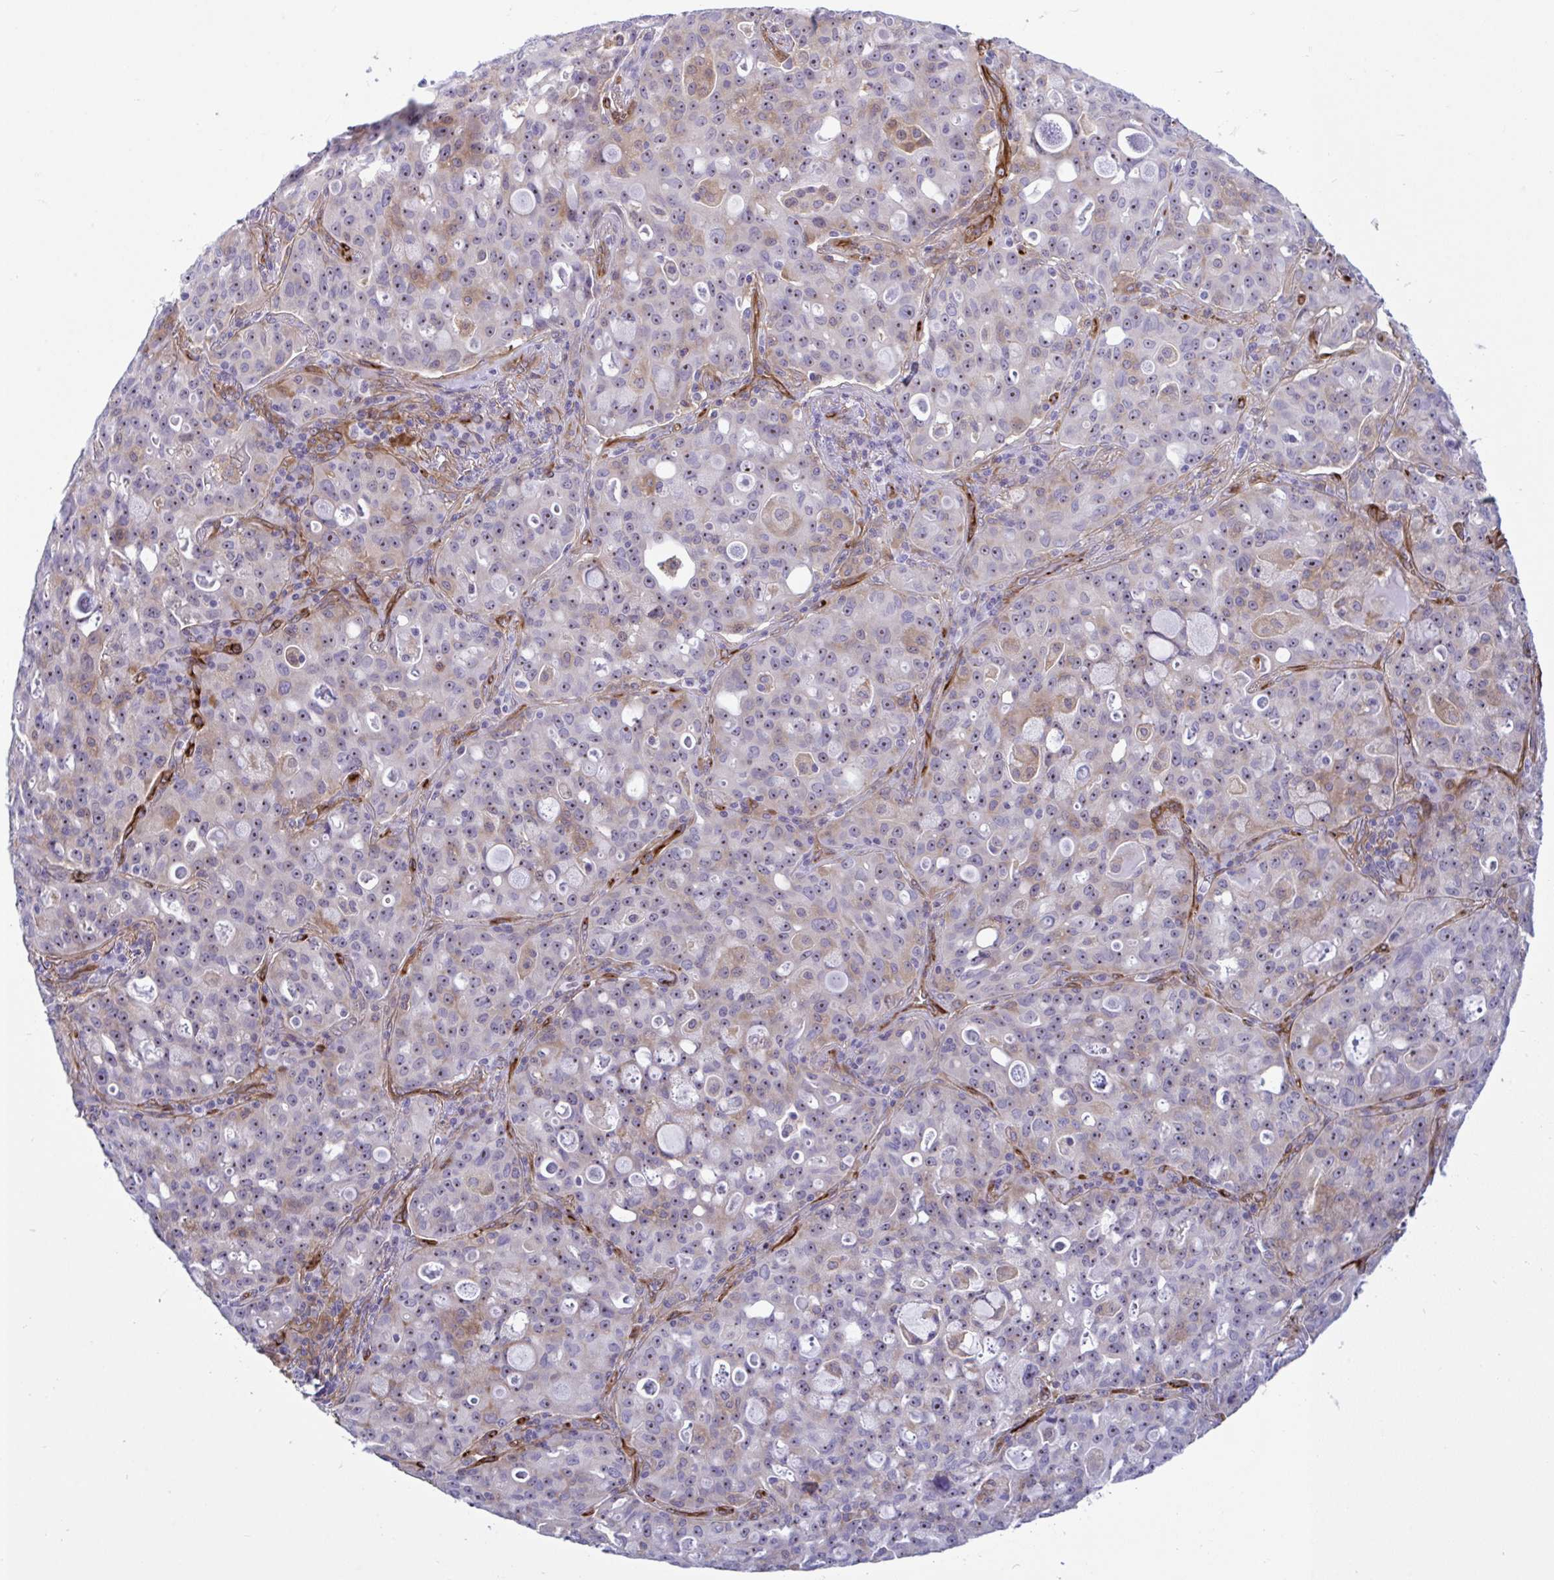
{"staining": {"intensity": "moderate", "quantity": ">75%", "location": "cytoplasmic/membranous,nuclear"}, "tissue": "lung cancer", "cell_type": "Tumor cells", "image_type": "cancer", "snomed": [{"axis": "morphology", "description": "Adenocarcinoma, NOS"}, {"axis": "topography", "description": "Lung"}], "caption": "This is a photomicrograph of immunohistochemistry staining of lung cancer (adenocarcinoma), which shows moderate staining in the cytoplasmic/membranous and nuclear of tumor cells.", "gene": "PRRT4", "patient": {"sex": "female", "age": 44}}